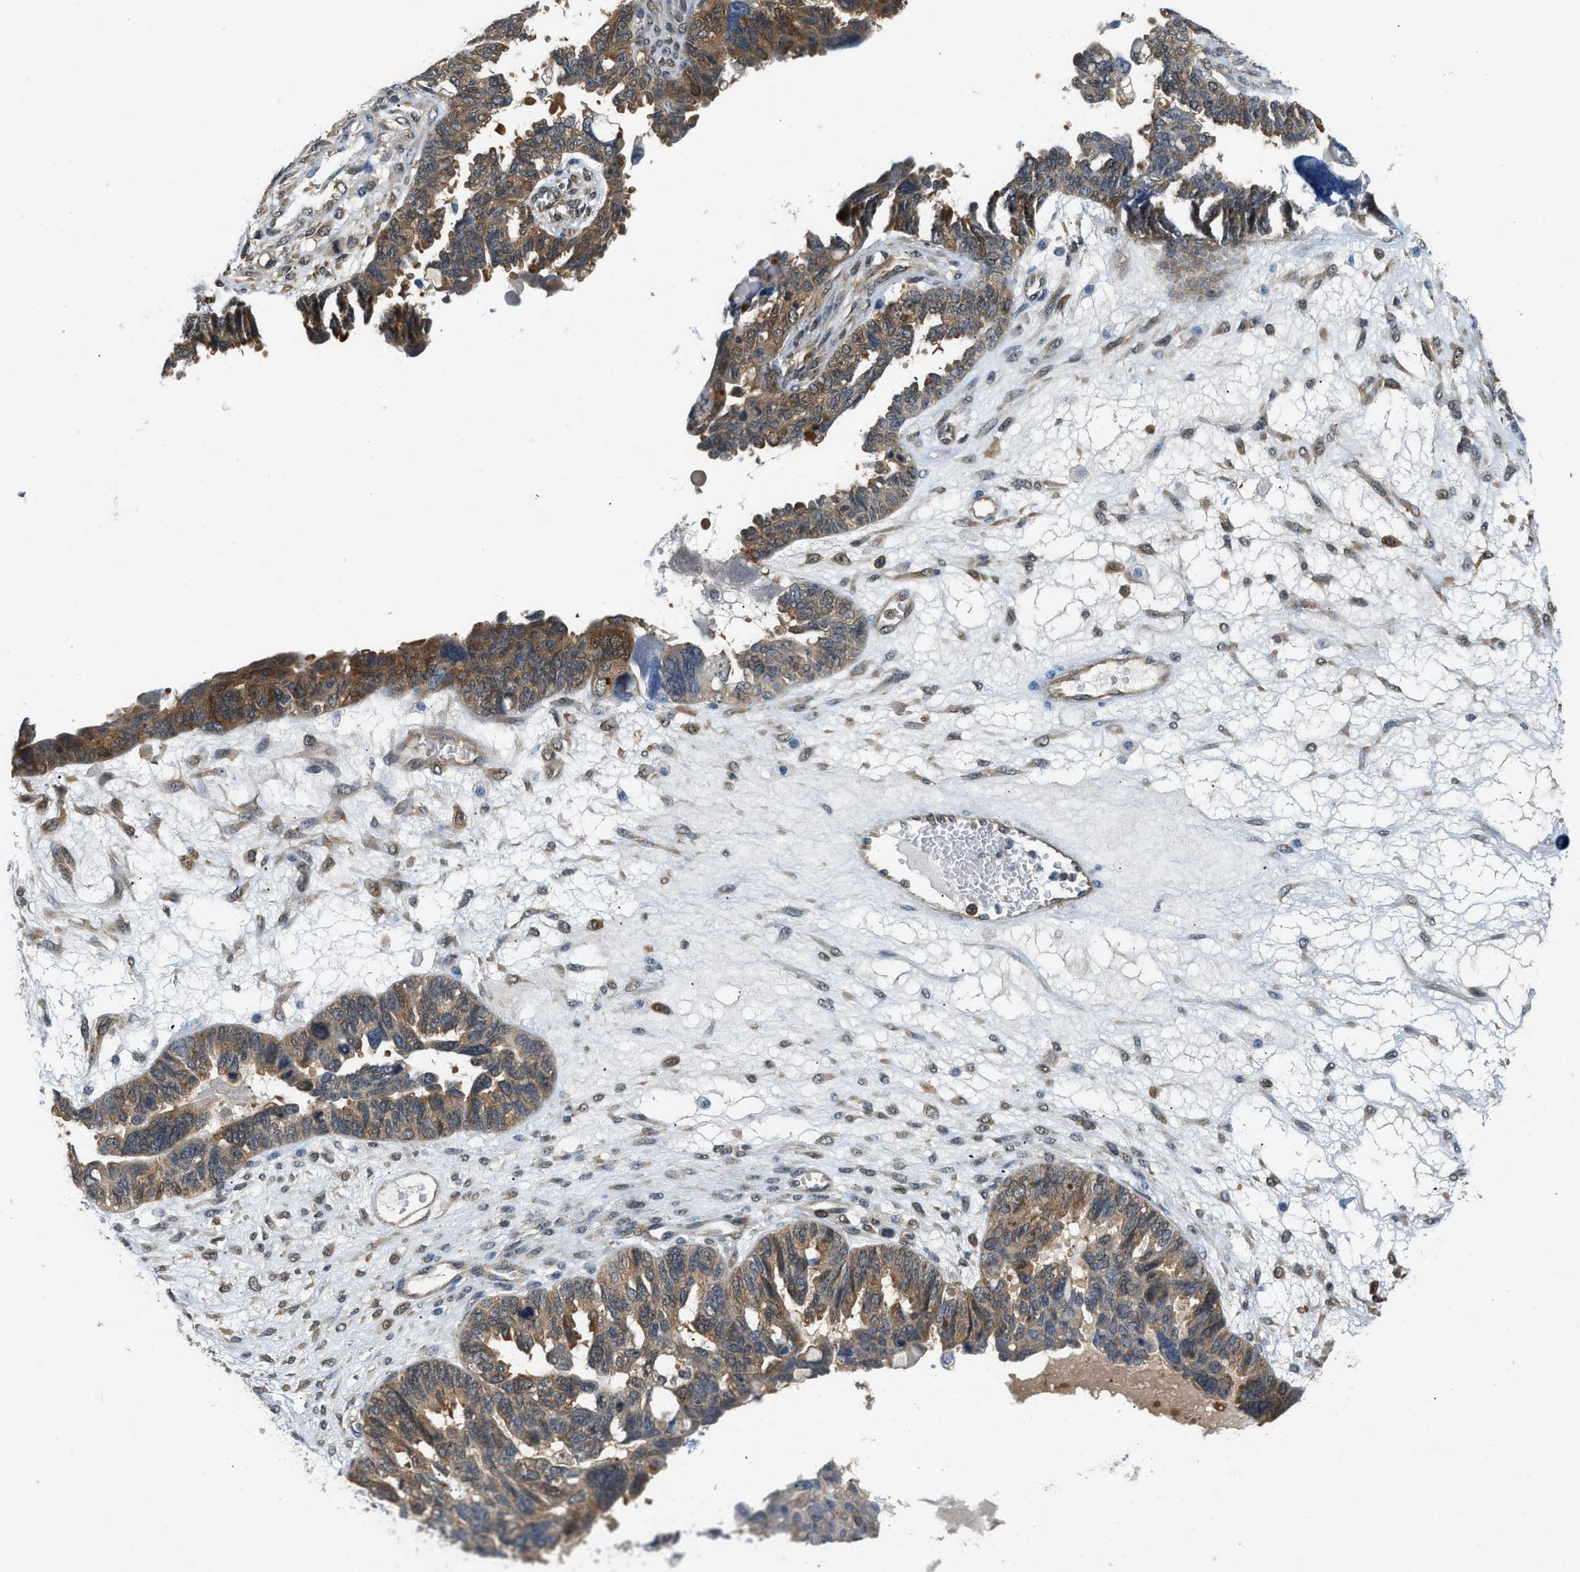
{"staining": {"intensity": "moderate", "quantity": ">75%", "location": "cytoplasmic/membranous"}, "tissue": "ovarian cancer", "cell_type": "Tumor cells", "image_type": "cancer", "snomed": [{"axis": "morphology", "description": "Cystadenocarcinoma, serous, NOS"}, {"axis": "topography", "description": "Ovary"}], "caption": "This is an image of immunohistochemistry staining of ovarian cancer (serous cystadenocarcinoma), which shows moderate positivity in the cytoplasmic/membranous of tumor cells.", "gene": "EIF4EBP2", "patient": {"sex": "female", "age": 79}}